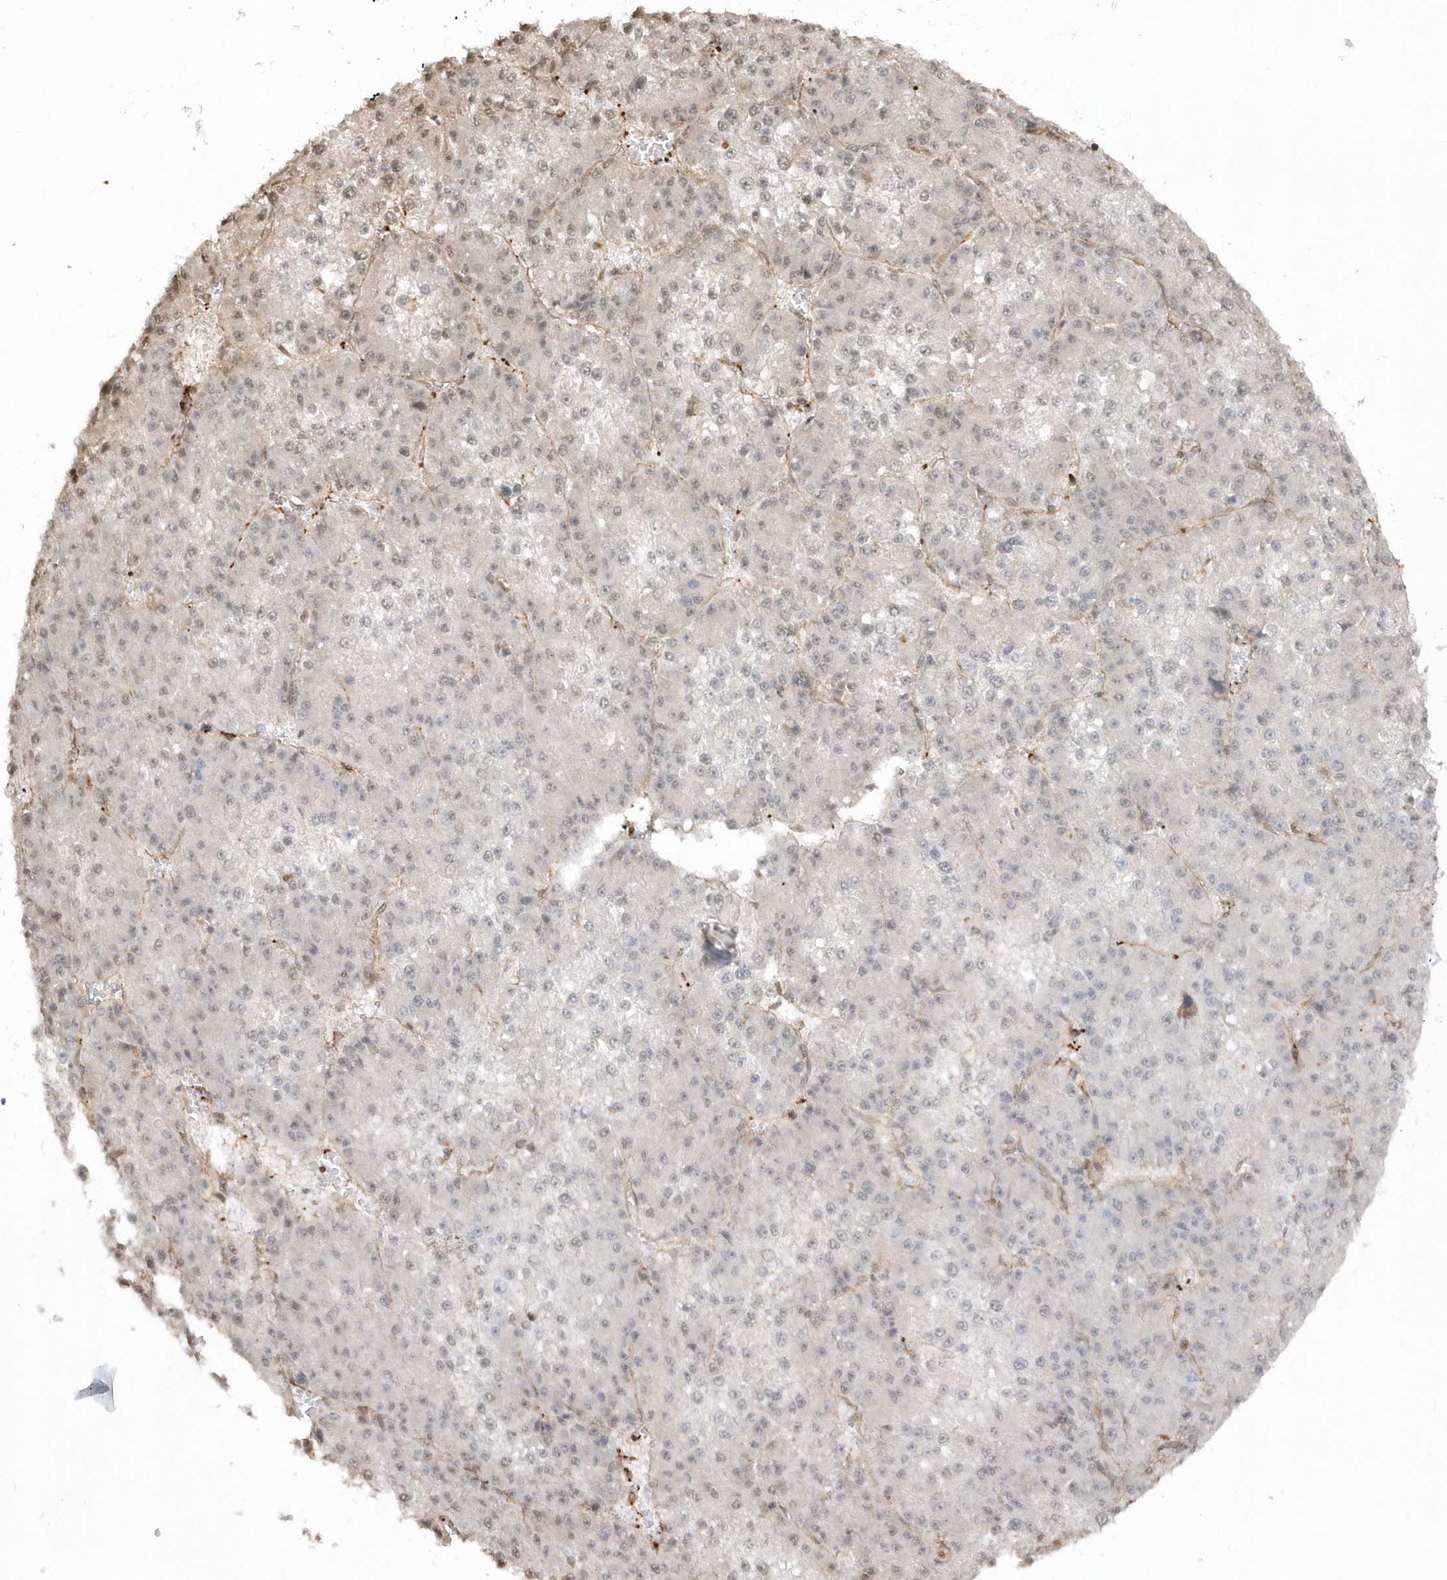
{"staining": {"intensity": "weak", "quantity": "<25%", "location": "nuclear"}, "tissue": "liver cancer", "cell_type": "Tumor cells", "image_type": "cancer", "snomed": [{"axis": "morphology", "description": "Carcinoma, Hepatocellular, NOS"}, {"axis": "topography", "description": "Liver"}], "caption": "There is no significant expression in tumor cells of liver cancer.", "gene": "BSN", "patient": {"sex": "female", "age": 73}}